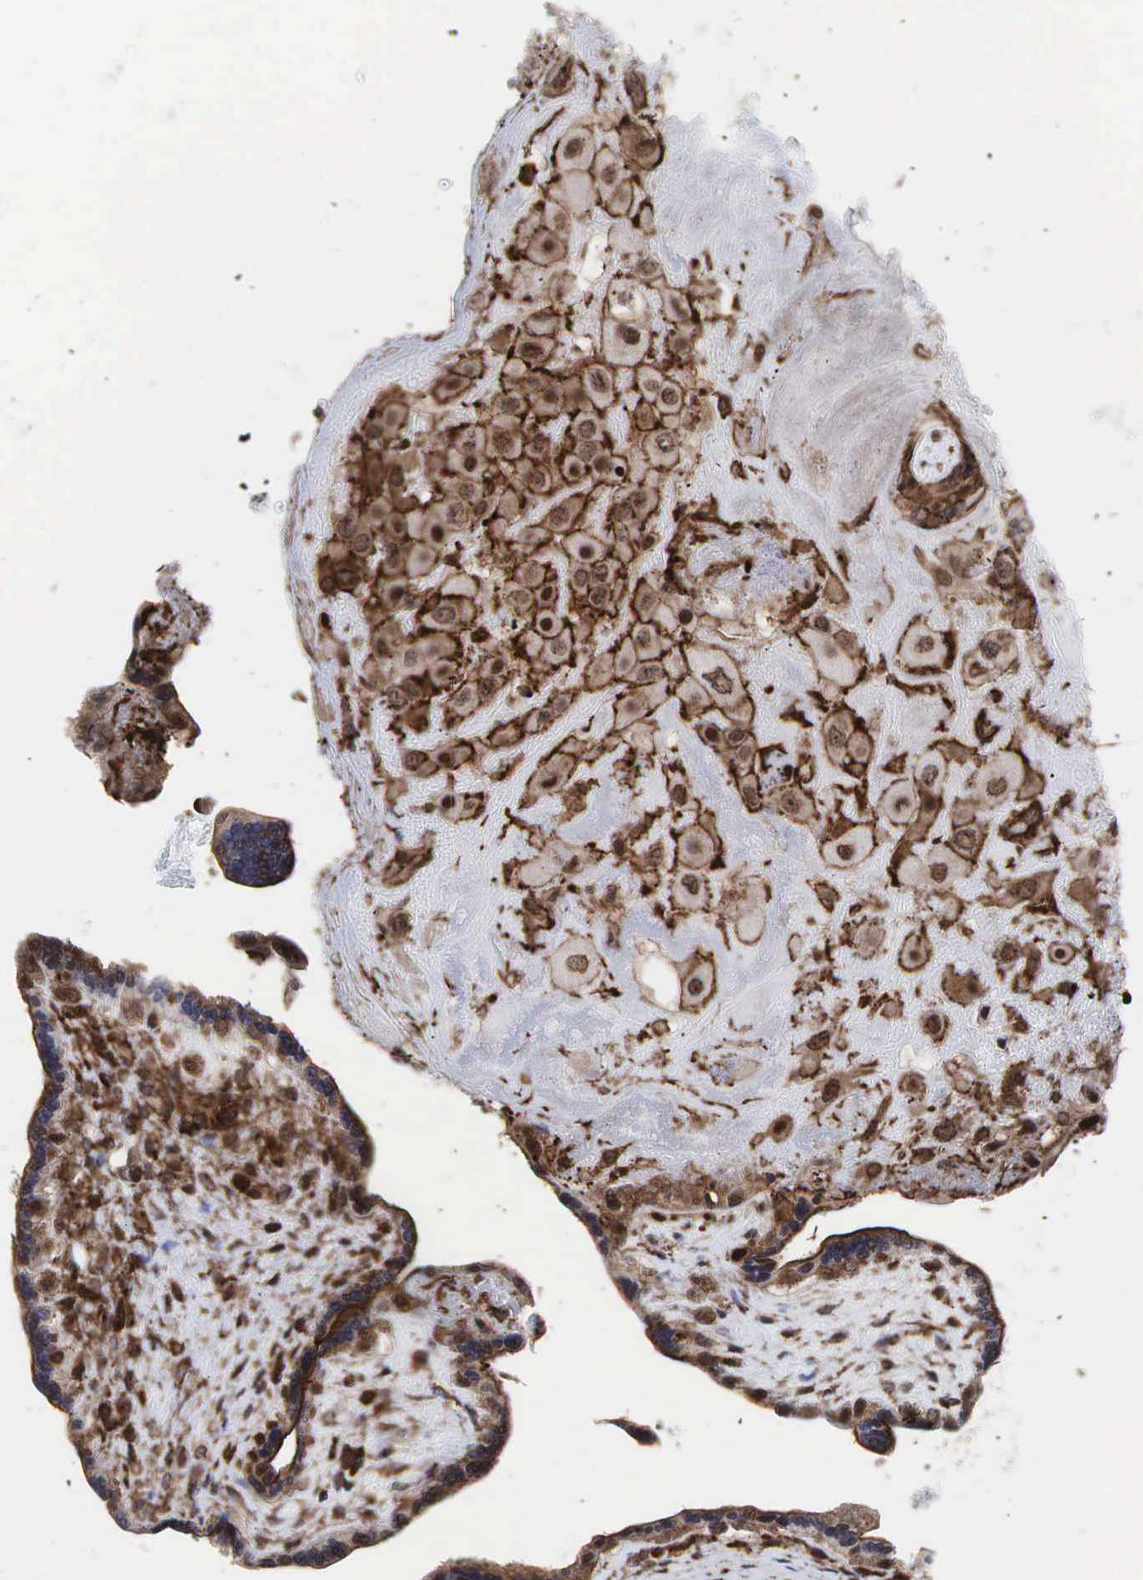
{"staining": {"intensity": "moderate", "quantity": ">75%", "location": "cytoplasmic/membranous"}, "tissue": "placenta", "cell_type": "Decidual cells", "image_type": "normal", "snomed": [{"axis": "morphology", "description": "Normal tissue, NOS"}, {"axis": "topography", "description": "Placenta"}], "caption": "A high-resolution histopathology image shows immunohistochemistry staining of normal placenta, which exhibits moderate cytoplasmic/membranous expression in approximately >75% of decidual cells.", "gene": "GPRASP1", "patient": {"sex": "female", "age": 31}}